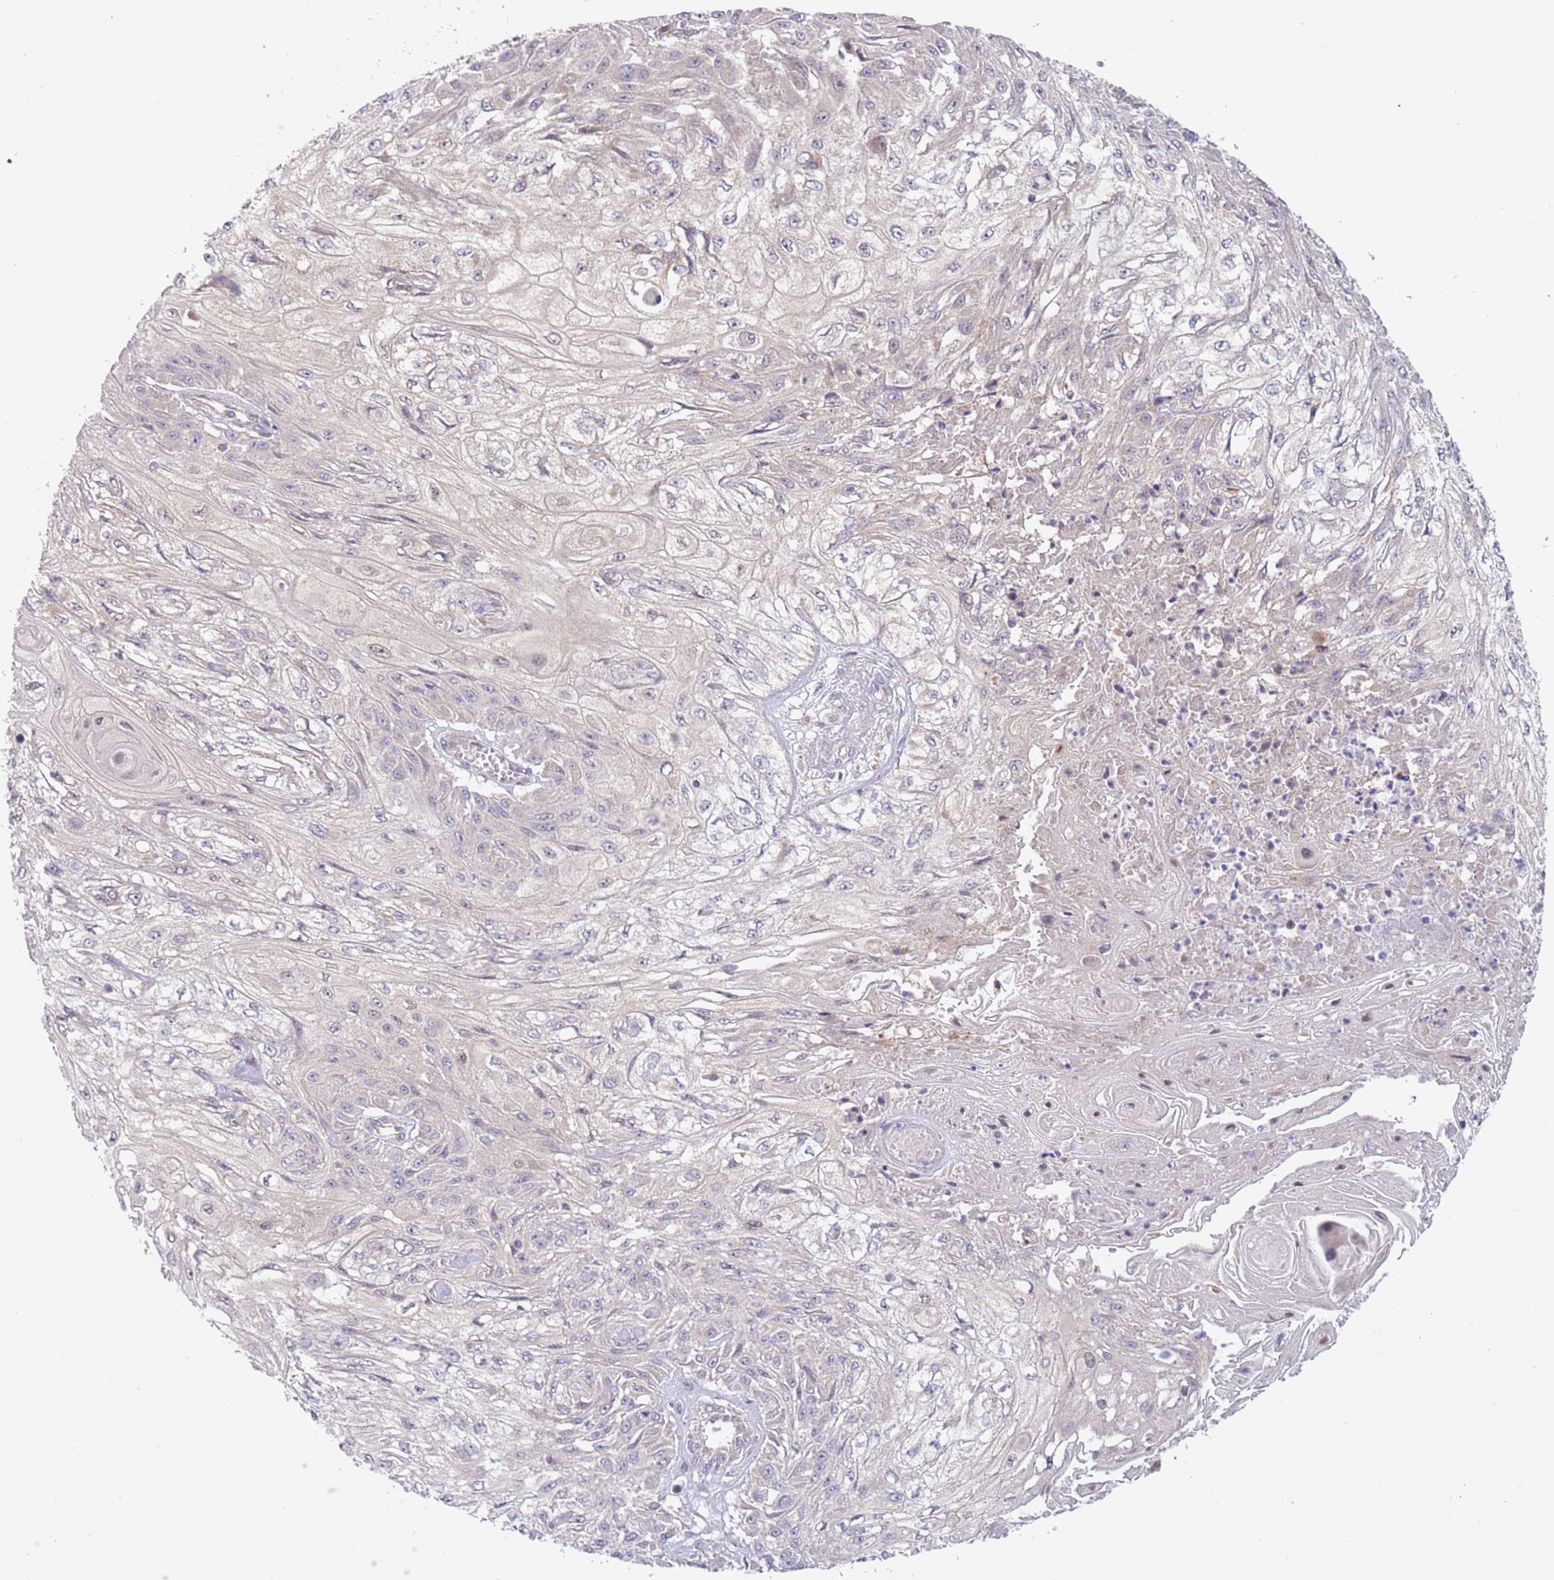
{"staining": {"intensity": "negative", "quantity": "none", "location": "none"}, "tissue": "skin cancer", "cell_type": "Tumor cells", "image_type": "cancer", "snomed": [{"axis": "morphology", "description": "Squamous cell carcinoma, NOS"}, {"axis": "morphology", "description": "Squamous cell carcinoma, metastatic, NOS"}, {"axis": "topography", "description": "Skin"}, {"axis": "topography", "description": "Lymph node"}], "caption": "High power microscopy micrograph of an immunohistochemistry image of skin cancer, revealing no significant positivity in tumor cells. (DAB immunohistochemistry (IHC) visualized using brightfield microscopy, high magnification).", "gene": "GUK1", "patient": {"sex": "male", "age": 75}}